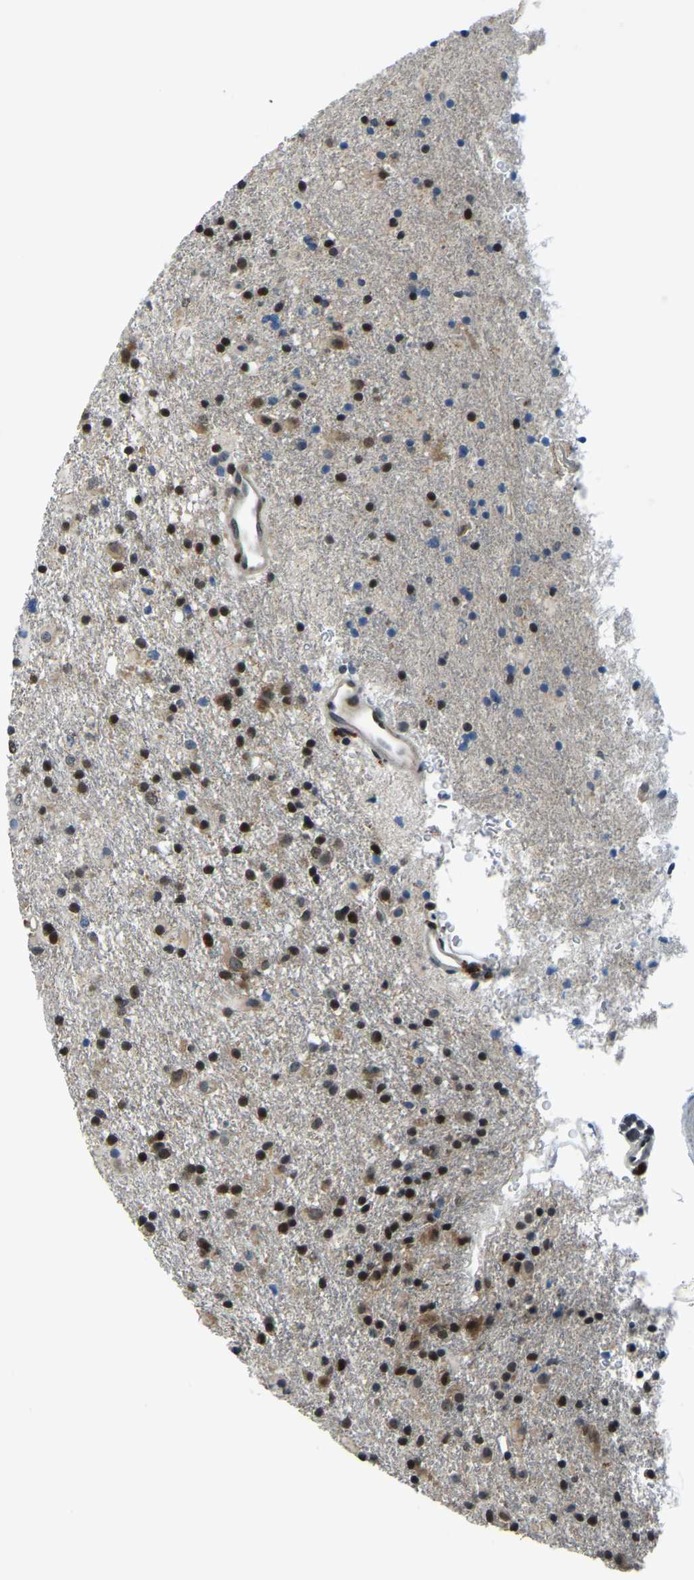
{"staining": {"intensity": "strong", "quantity": ">75%", "location": "nuclear"}, "tissue": "glioma", "cell_type": "Tumor cells", "image_type": "cancer", "snomed": [{"axis": "morphology", "description": "Glioma, malignant, Low grade"}, {"axis": "topography", "description": "Brain"}], "caption": "Malignant glioma (low-grade) tissue displays strong nuclear expression in about >75% of tumor cells (IHC, brightfield microscopy, high magnification).", "gene": "ING2", "patient": {"sex": "male", "age": 65}}